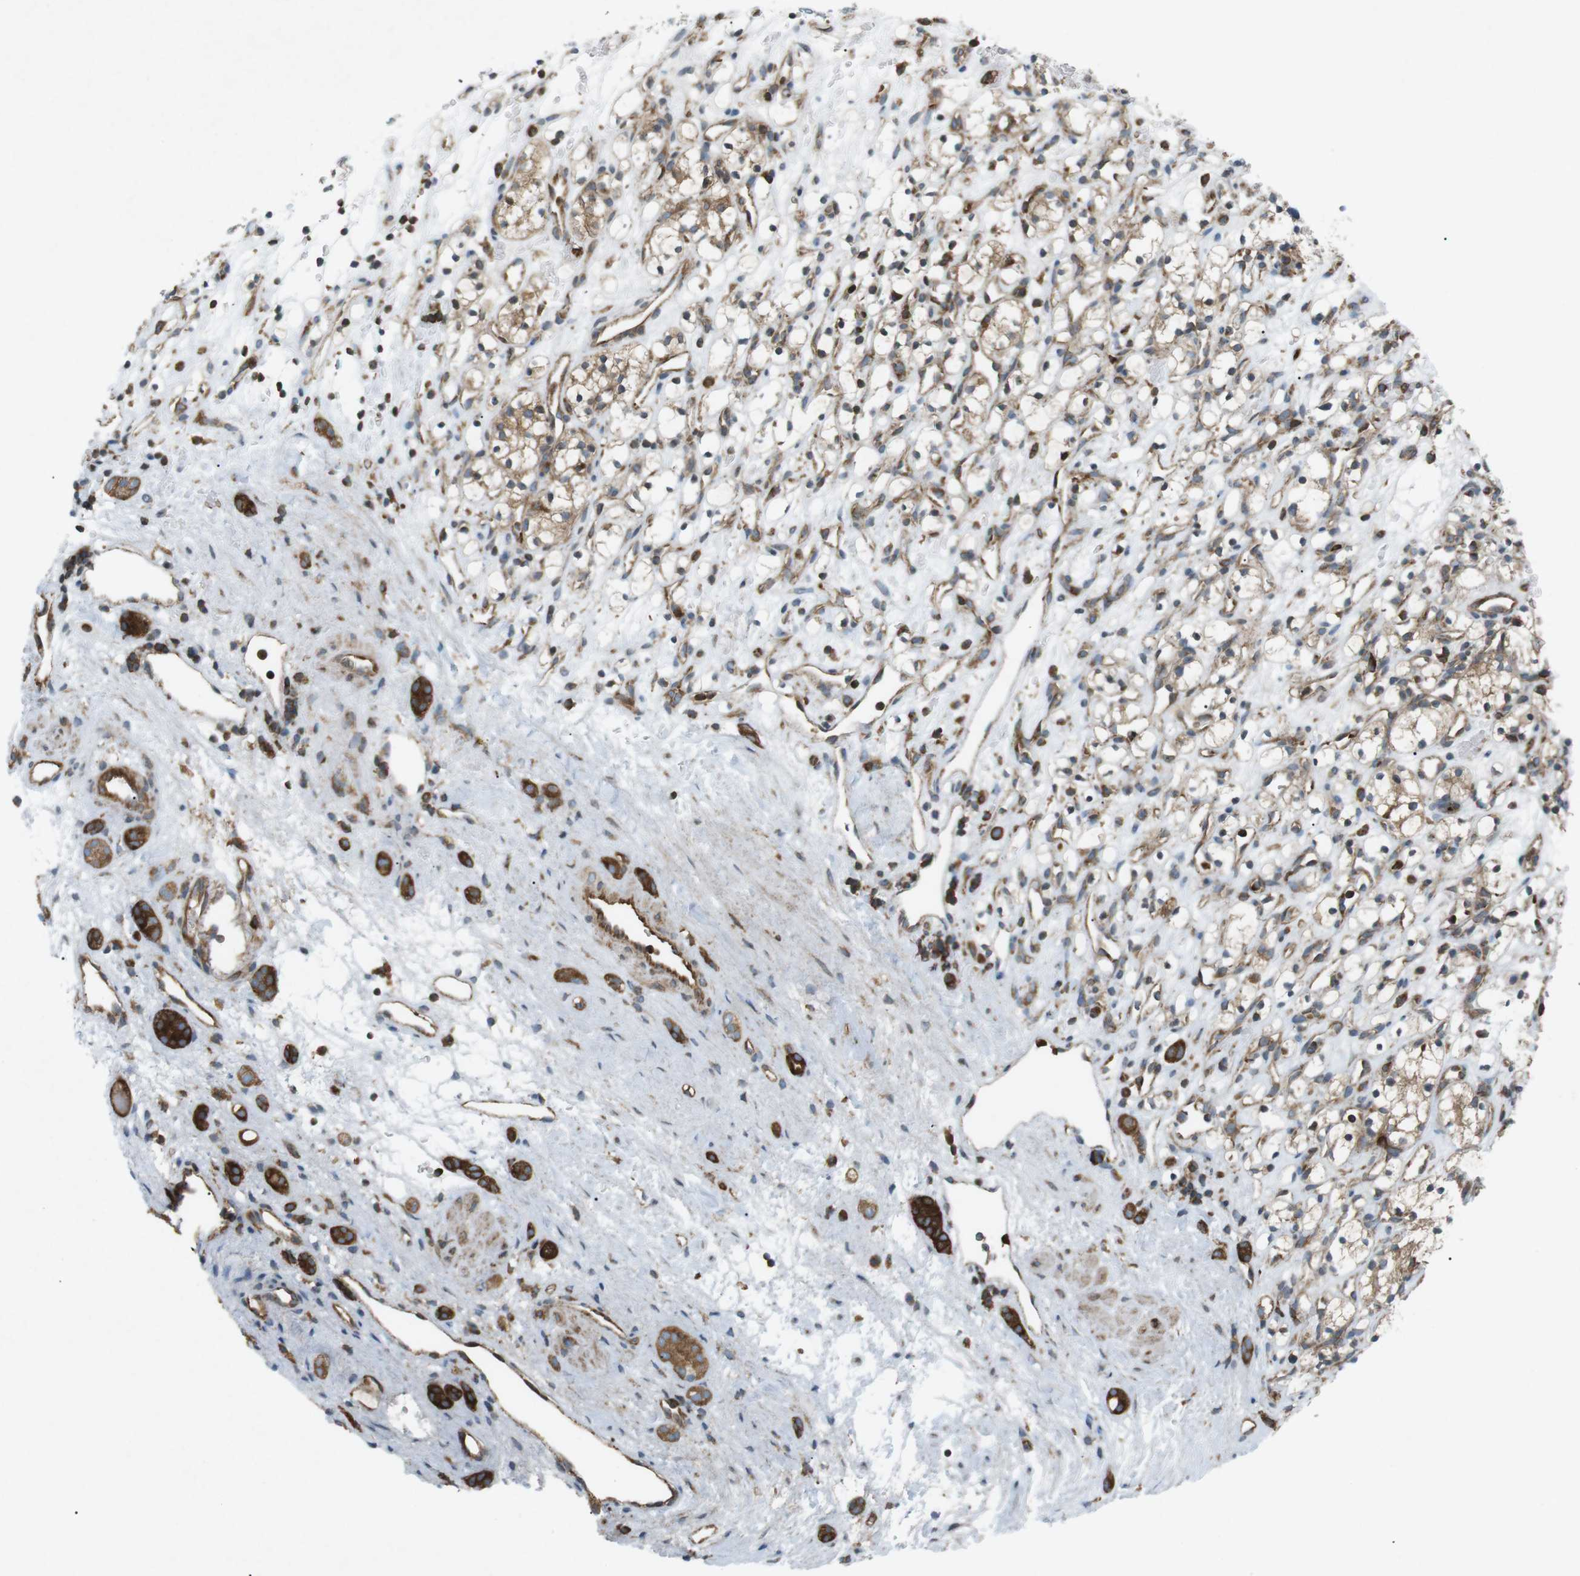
{"staining": {"intensity": "weak", "quantity": ">75%", "location": "cytoplasmic/membranous"}, "tissue": "renal cancer", "cell_type": "Tumor cells", "image_type": "cancer", "snomed": [{"axis": "morphology", "description": "Adenocarcinoma, NOS"}, {"axis": "topography", "description": "Kidney"}], "caption": "Immunohistochemical staining of human adenocarcinoma (renal) exhibits weak cytoplasmic/membranous protein staining in approximately >75% of tumor cells.", "gene": "FLII", "patient": {"sex": "female", "age": 60}}